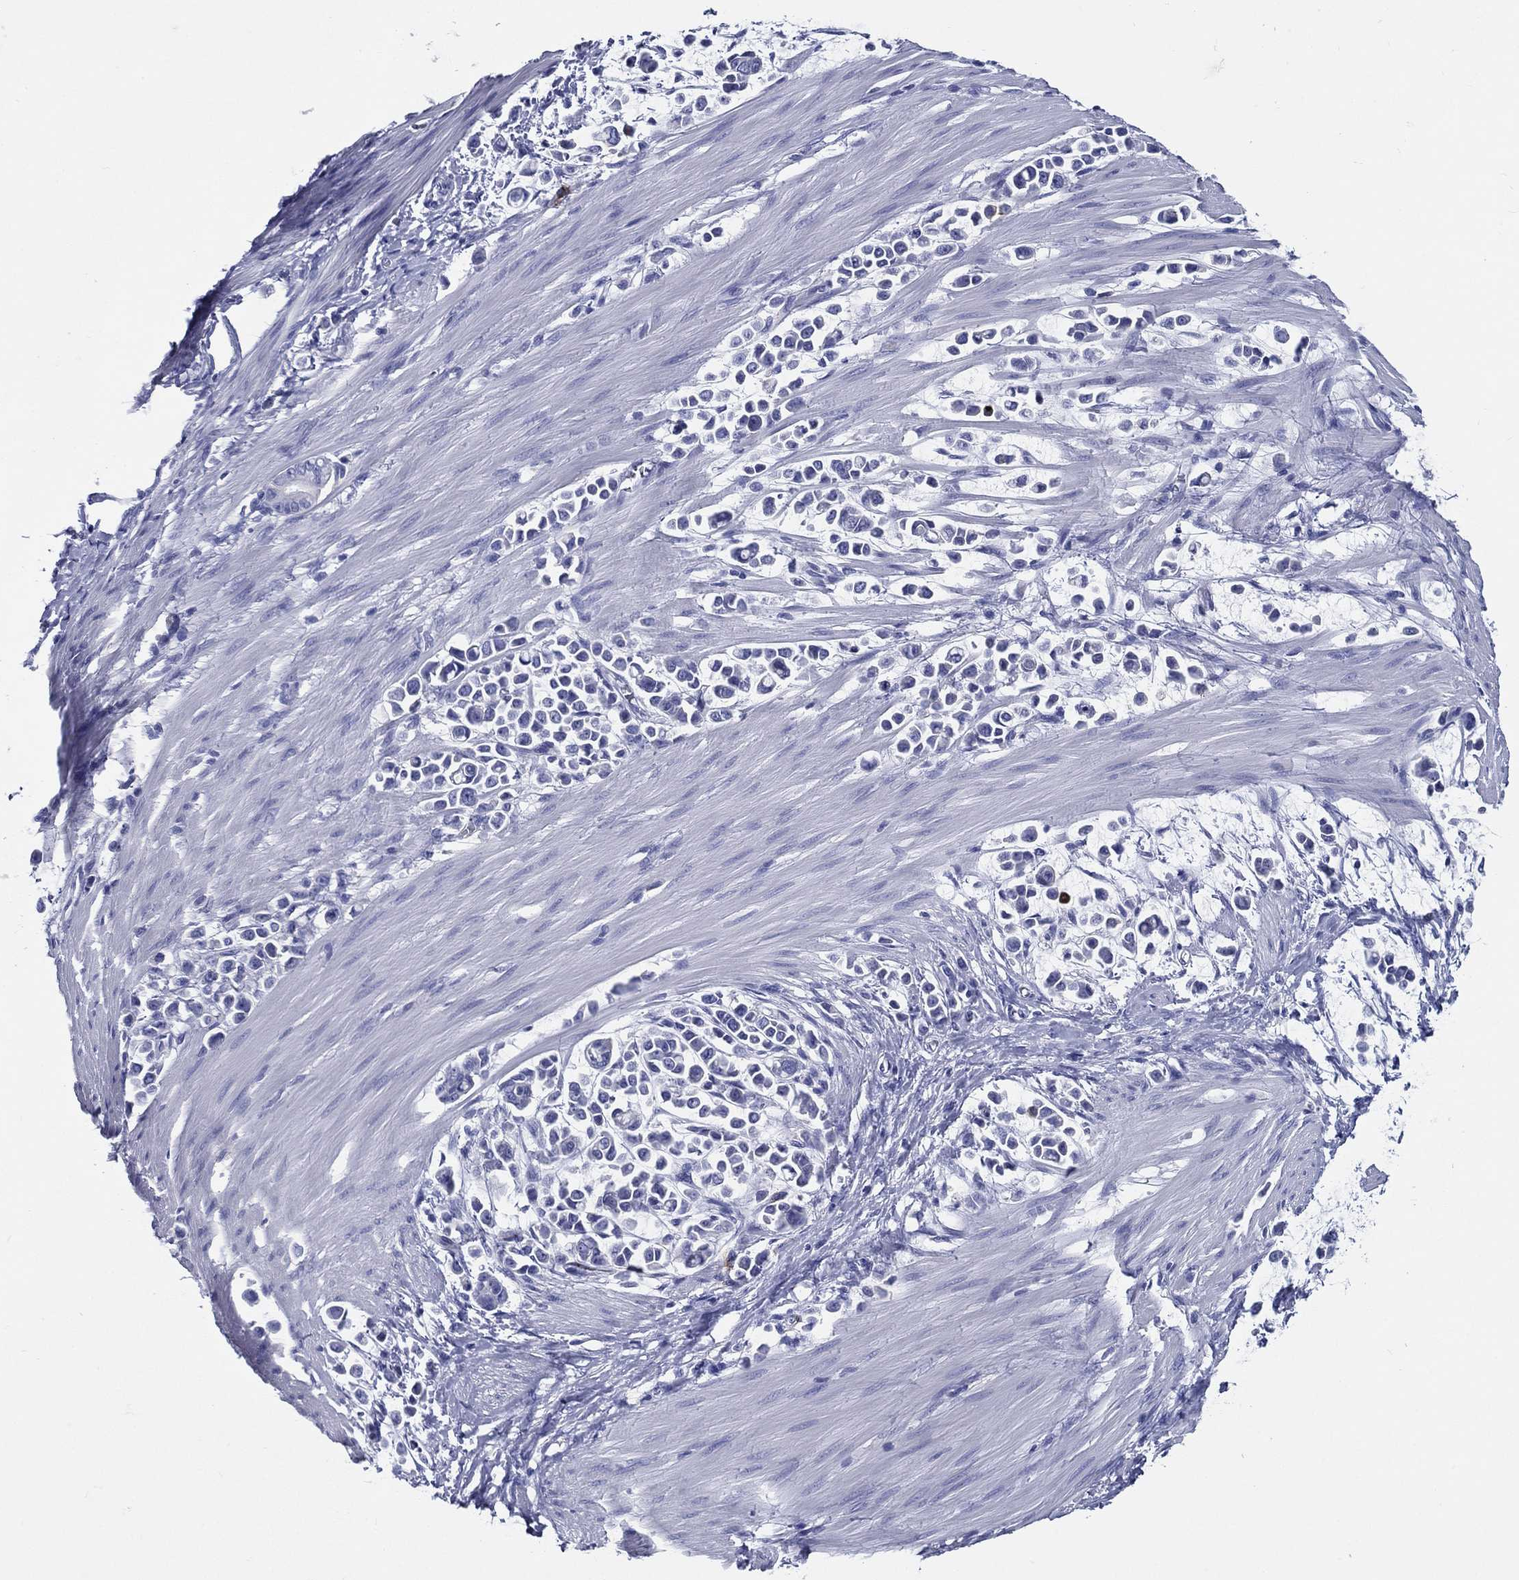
{"staining": {"intensity": "negative", "quantity": "none", "location": "none"}, "tissue": "stomach cancer", "cell_type": "Tumor cells", "image_type": "cancer", "snomed": [{"axis": "morphology", "description": "Adenocarcinoma, NOS"}, {"axis": "topography", "description": "Stomach"}], "caption": "High magnification brightfield microscopy of stomach cancer stained with DAB (brown) and counterstained with hematoxylin (blue): tumor cells show no significant expression.", "gene": "ACE2", "patient": {"sex": "male", "age": 82}}